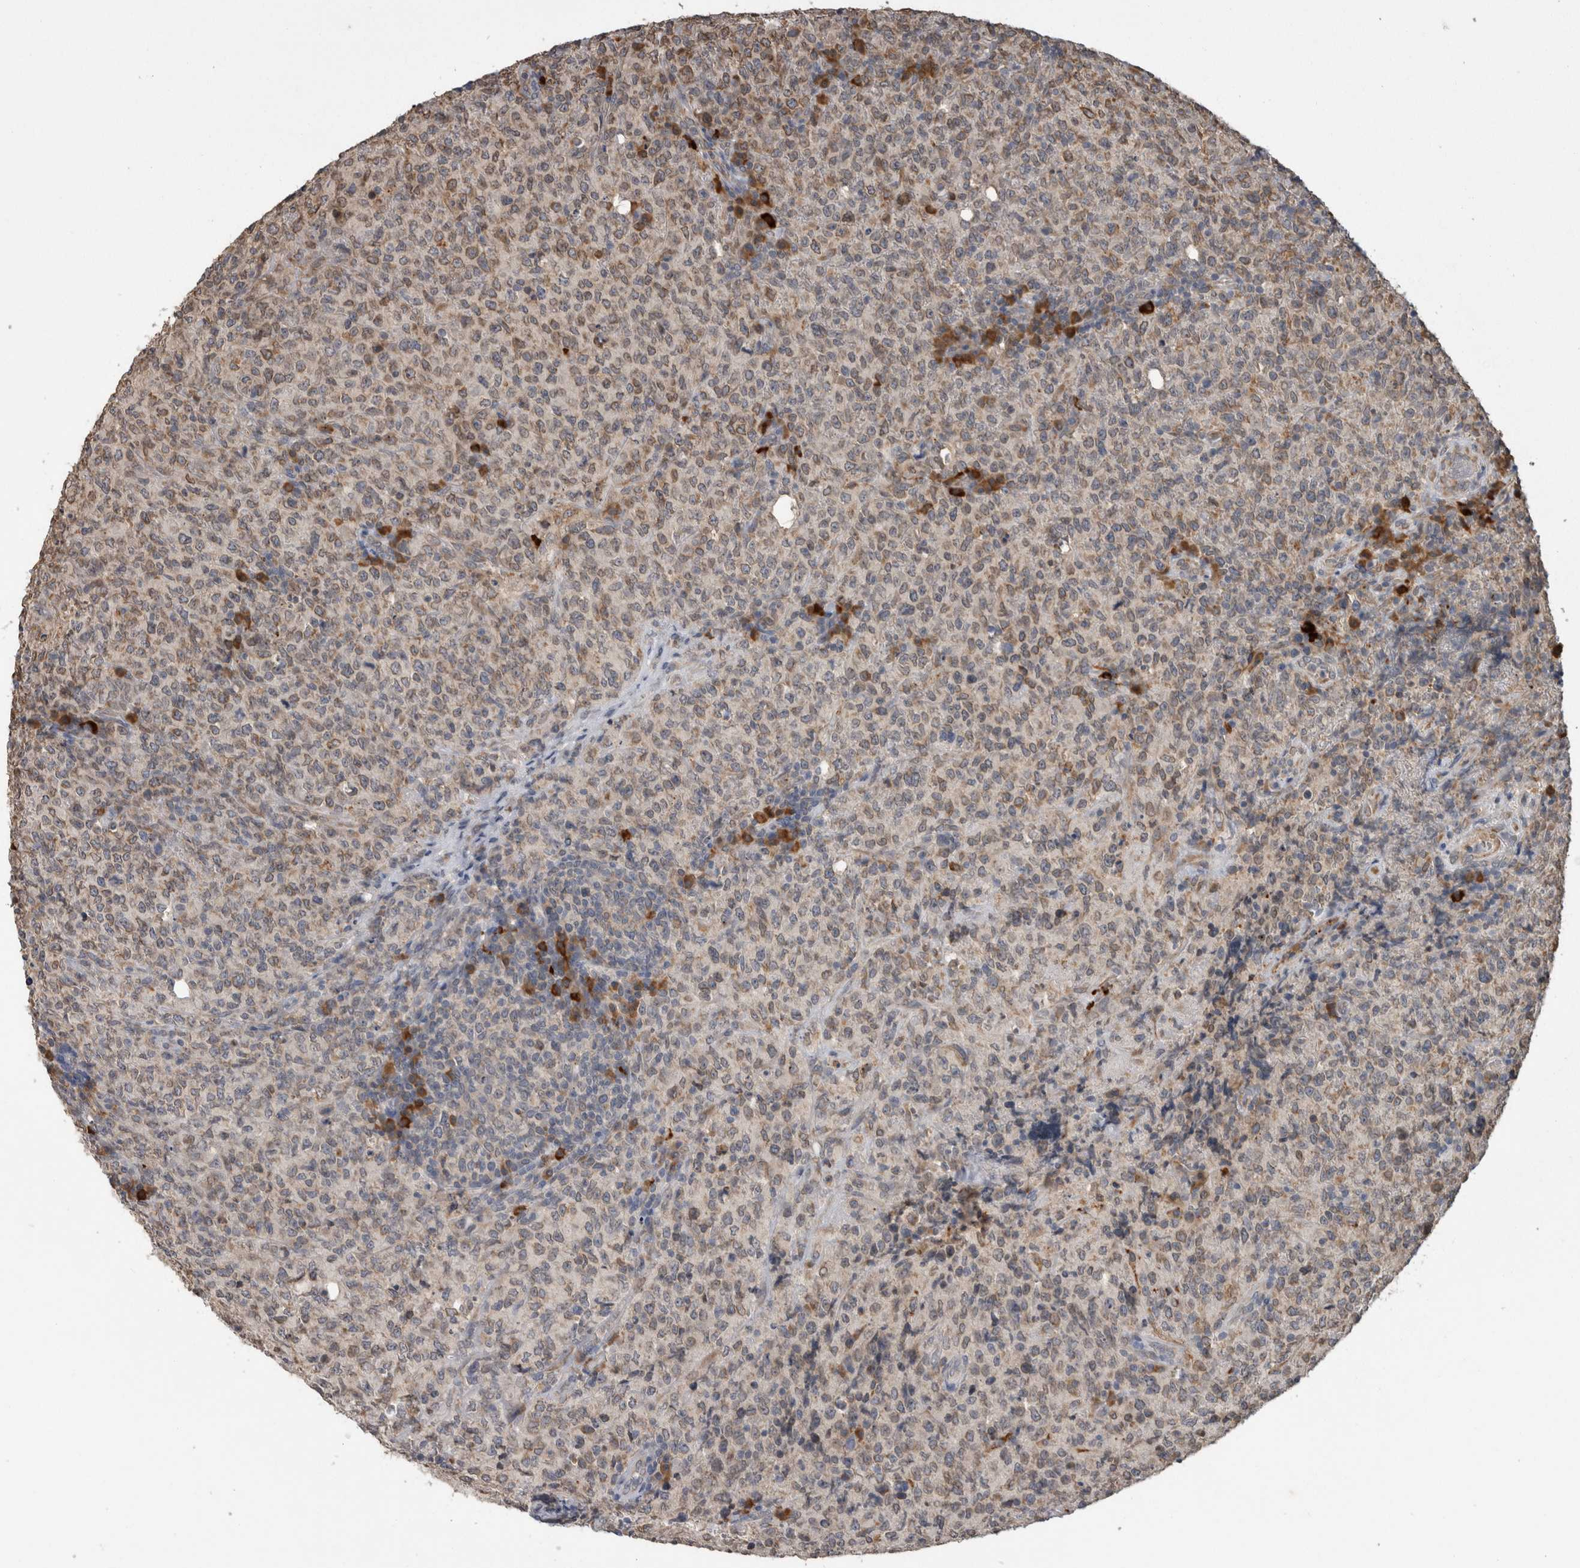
{"staining": {"intensity": "weak", "quantity": ">75%", "location": "cytoplasmic/membranous"}, "tissue": "lymphoma", "cell_type": "Tumor cells", "image_type": "cancer", "snomed": [{"axis": "morphology", "description": "Malignant lymphoma, non-Hodgkin's type, High grade"}, {"axis": "topography", "description": "Tonsil"}], "caption": "Brown immunohistochemical staining in human high-grade malignant lymphoma, non-Hodgkin's type exhibits weak cytoplasmic/membranous staining in approximately >75% of tumor cells. The staining was performed using DAB (3,3'-diaminobenzidine) to visualize the protein expression in brown, while the nuclei were stained in blue with hematoxylin (Magnification: 20x).", "gene": "ADGRL3", "patient": {"sex": "female", "age": 36}}